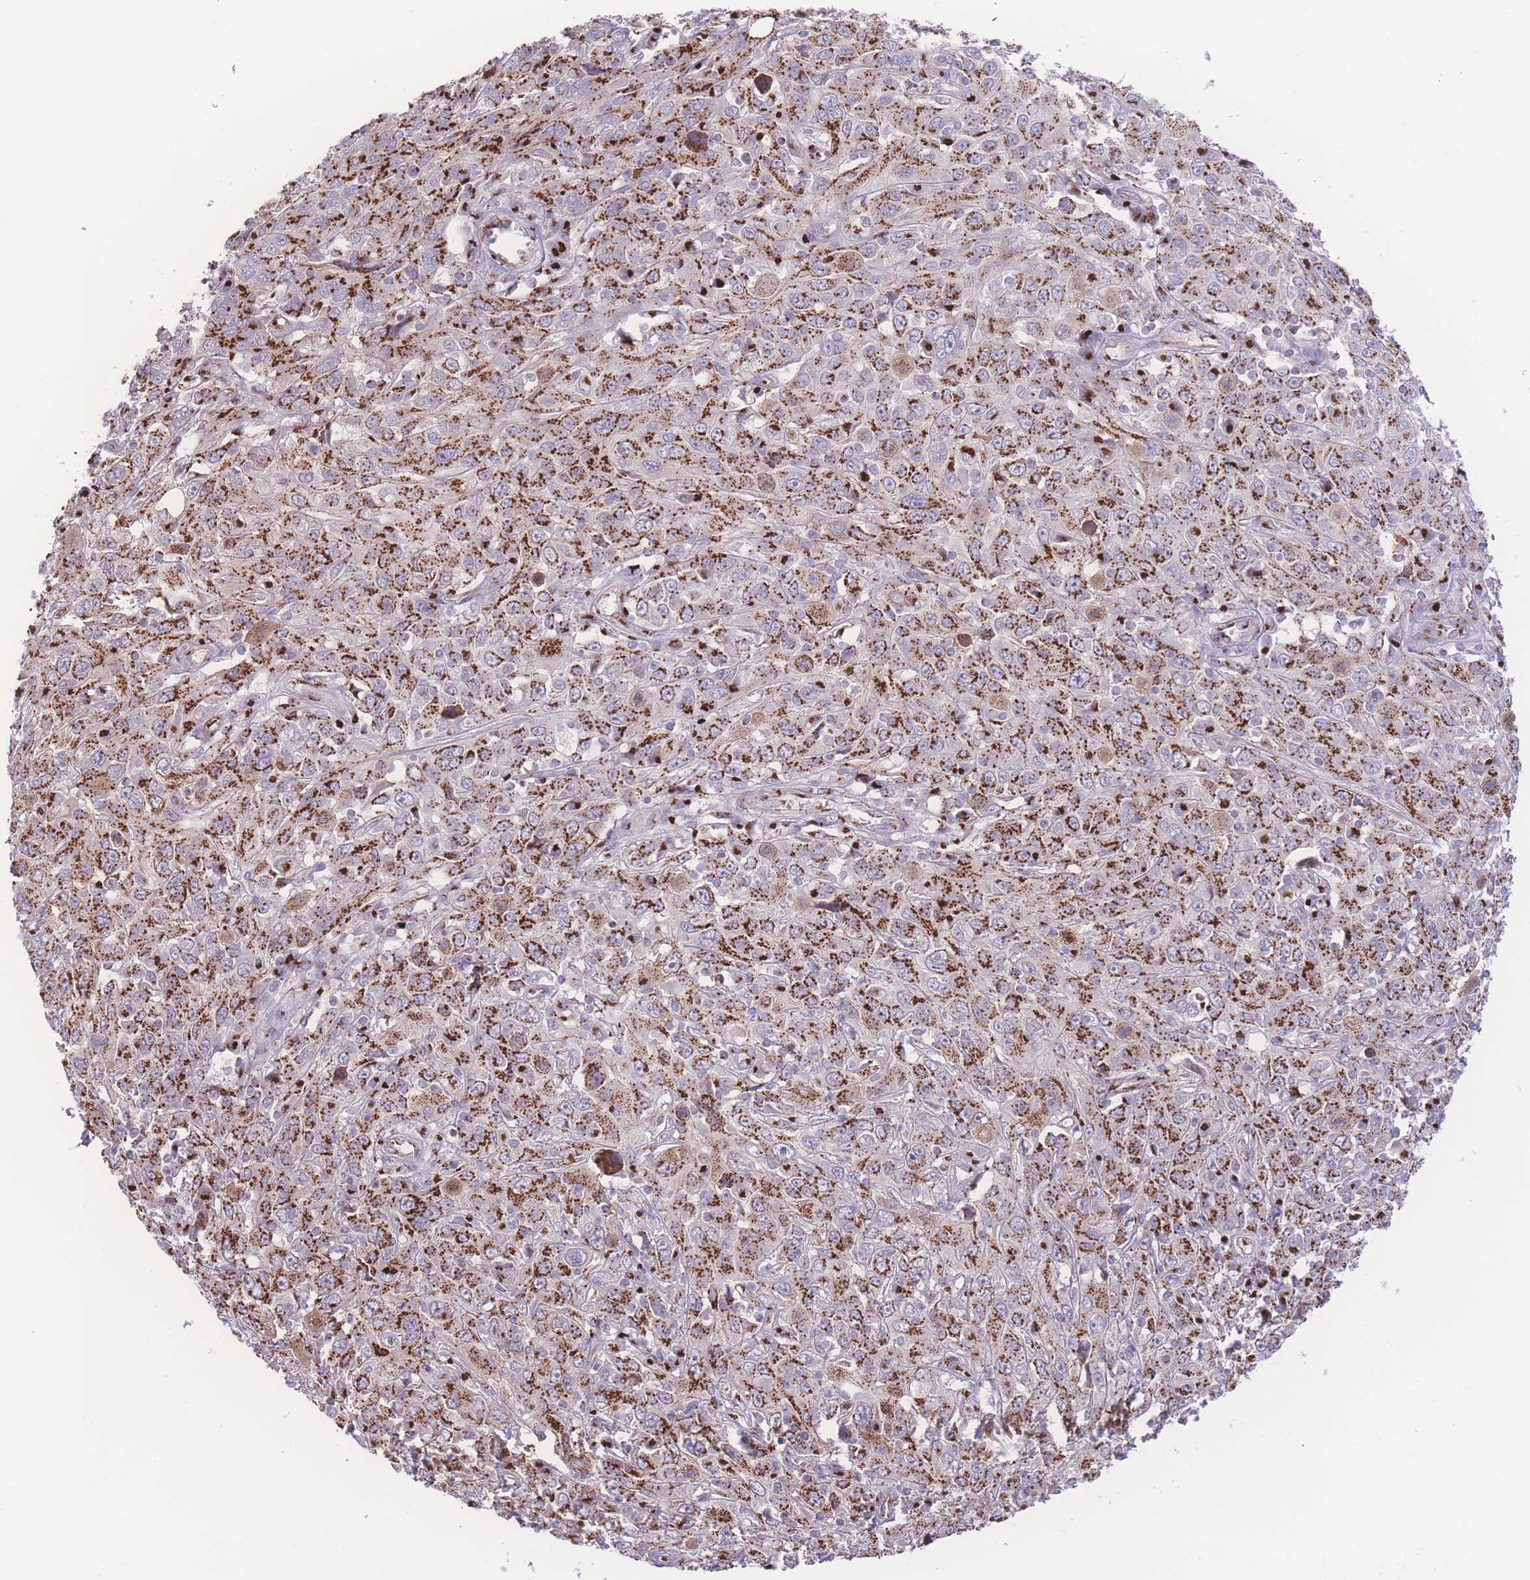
{"staining": {"intensity": "strong", "quantity": ">75%", "location": "cytoplasmic/membranous"}, "tissue": "cervical cancer", "cell_type": "Tumor cells", "image_type": "cancer", "snomed": [{"axis": "morphology", "description": "Squamous cell carcinoma, NOS"}, {"axis": "topography", "description": "Cervix"}], "caption": "About >75% of tumor cells in human cervical squamous cell carcinoma exhibit strong cytoplasmic/membranous protein expression as visualized by brown immunohistochemical staining.", "gene": "GOLM2", "patient": {"sex": "female", "age": 46}}